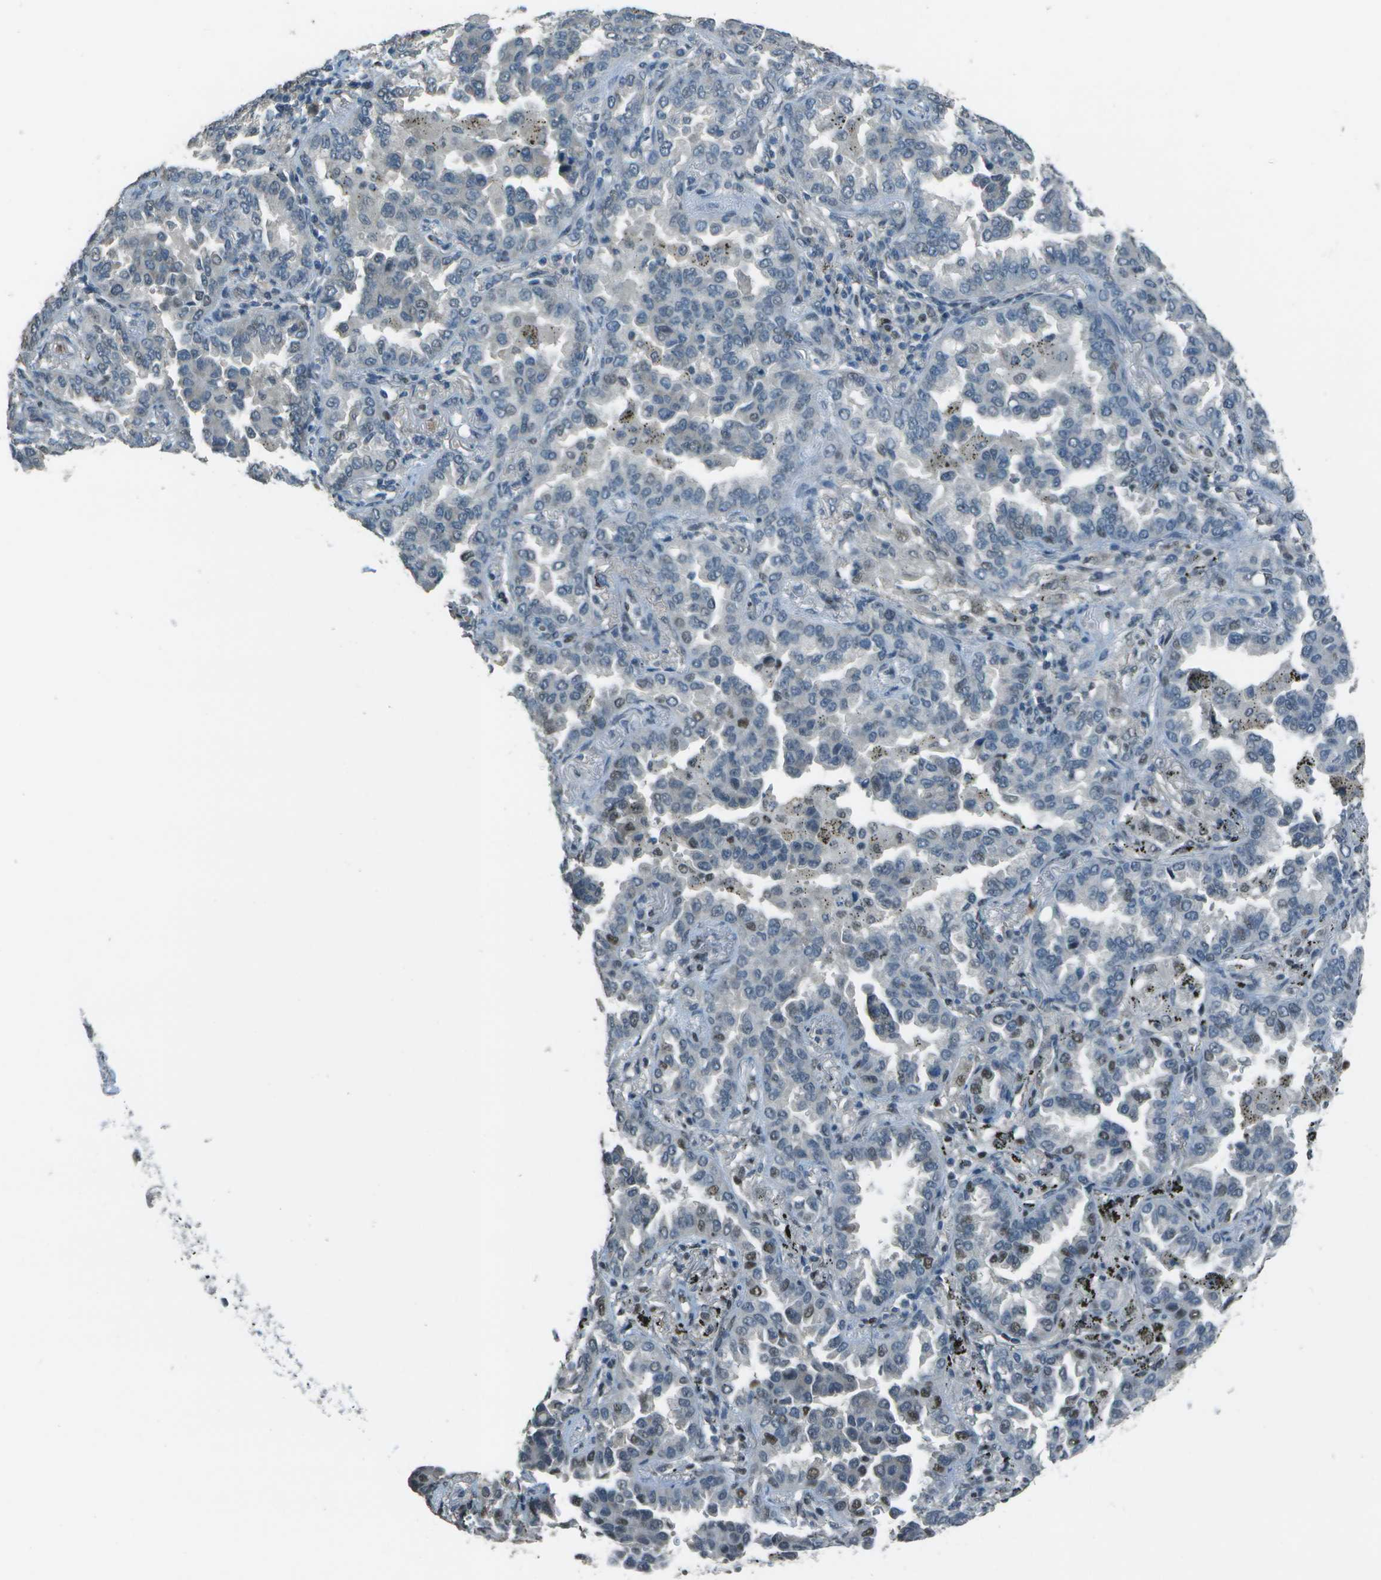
{"staining": {"intensity": "weak", "quantity": "<25%", "location": "nuclear"}, "tissue": "lung cancer", "cell_type": "Tumor cells", "image_type": "cancer", "snomed": [{"axis": "morphology", "description": "Normal tissue, NOS"}, {"axis": "morphology", "description": "Adenocarcinoma, NOS"}, {"axis": "topography", "description": "Lung"}], "caption": "A high-resolution micrograph shows immunohistochemistry (IHC) staining of lung cancer, which reveals no significant positivity in tumor cells.", "gene": "DEPDC1", "patient": {"sex": "male", "age": 59}}